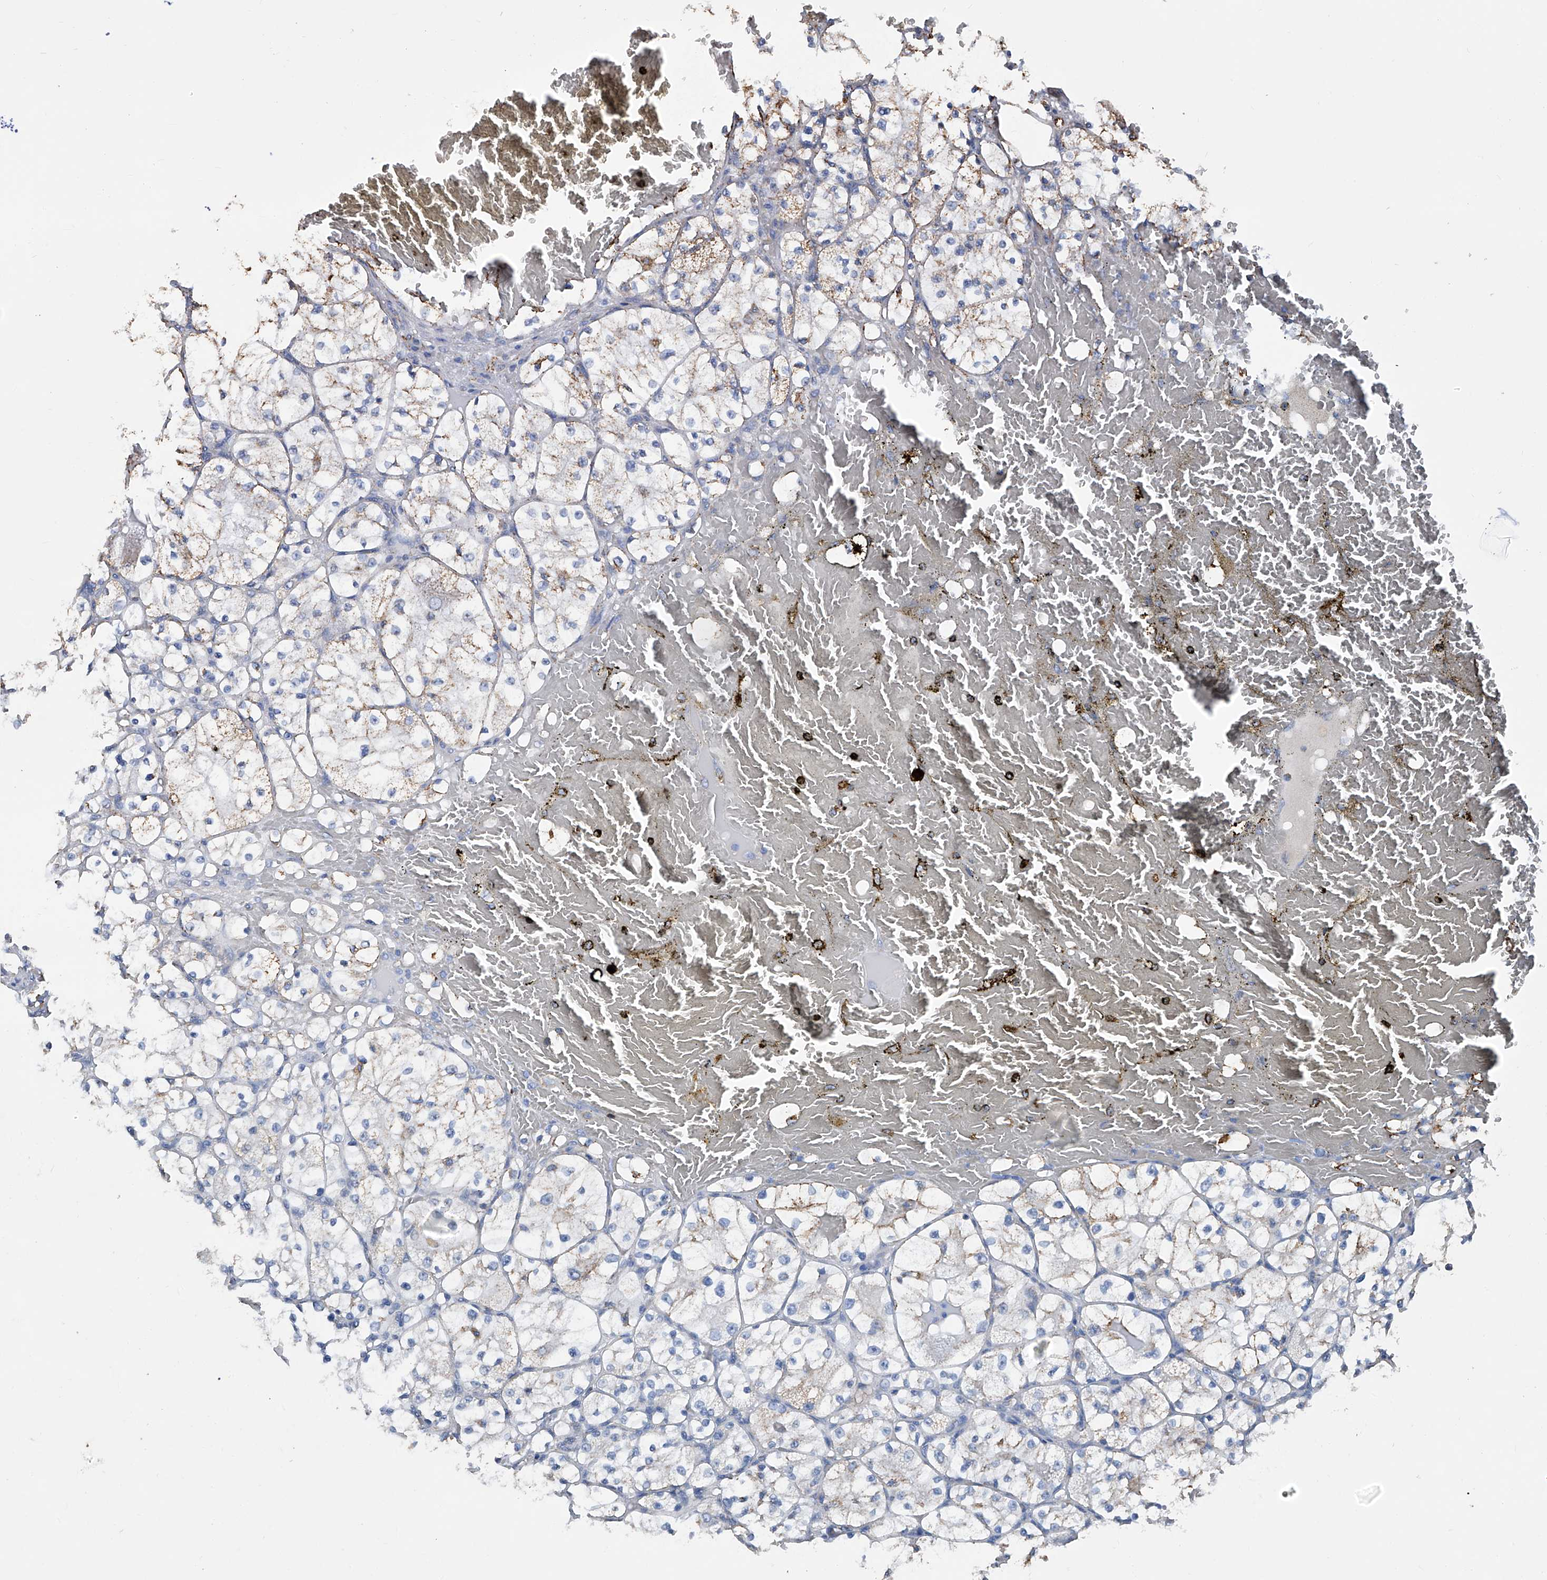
{"staining": {"intensity": "moderate", "quantity": "<25%", "location": "cytoplasmic/membranous"}, "tissue": "renal cancer", "cell_type": "Tumor cells", "image_type": "cancer", "snomed": [{"axis": "morphology", "description": "Adenocarcinoma, NOS"}, {"axis": "topography", "description": "Kidney"}], "caption": "Immunohistochemical staining of renal cancer (adenocarcinoma) reveals low levels of moderate cytoplasmic/membranous protein staining in about <25% of tumor cells.", "gene": "NHS", "patient": {"sex": "female", "age": 69}}